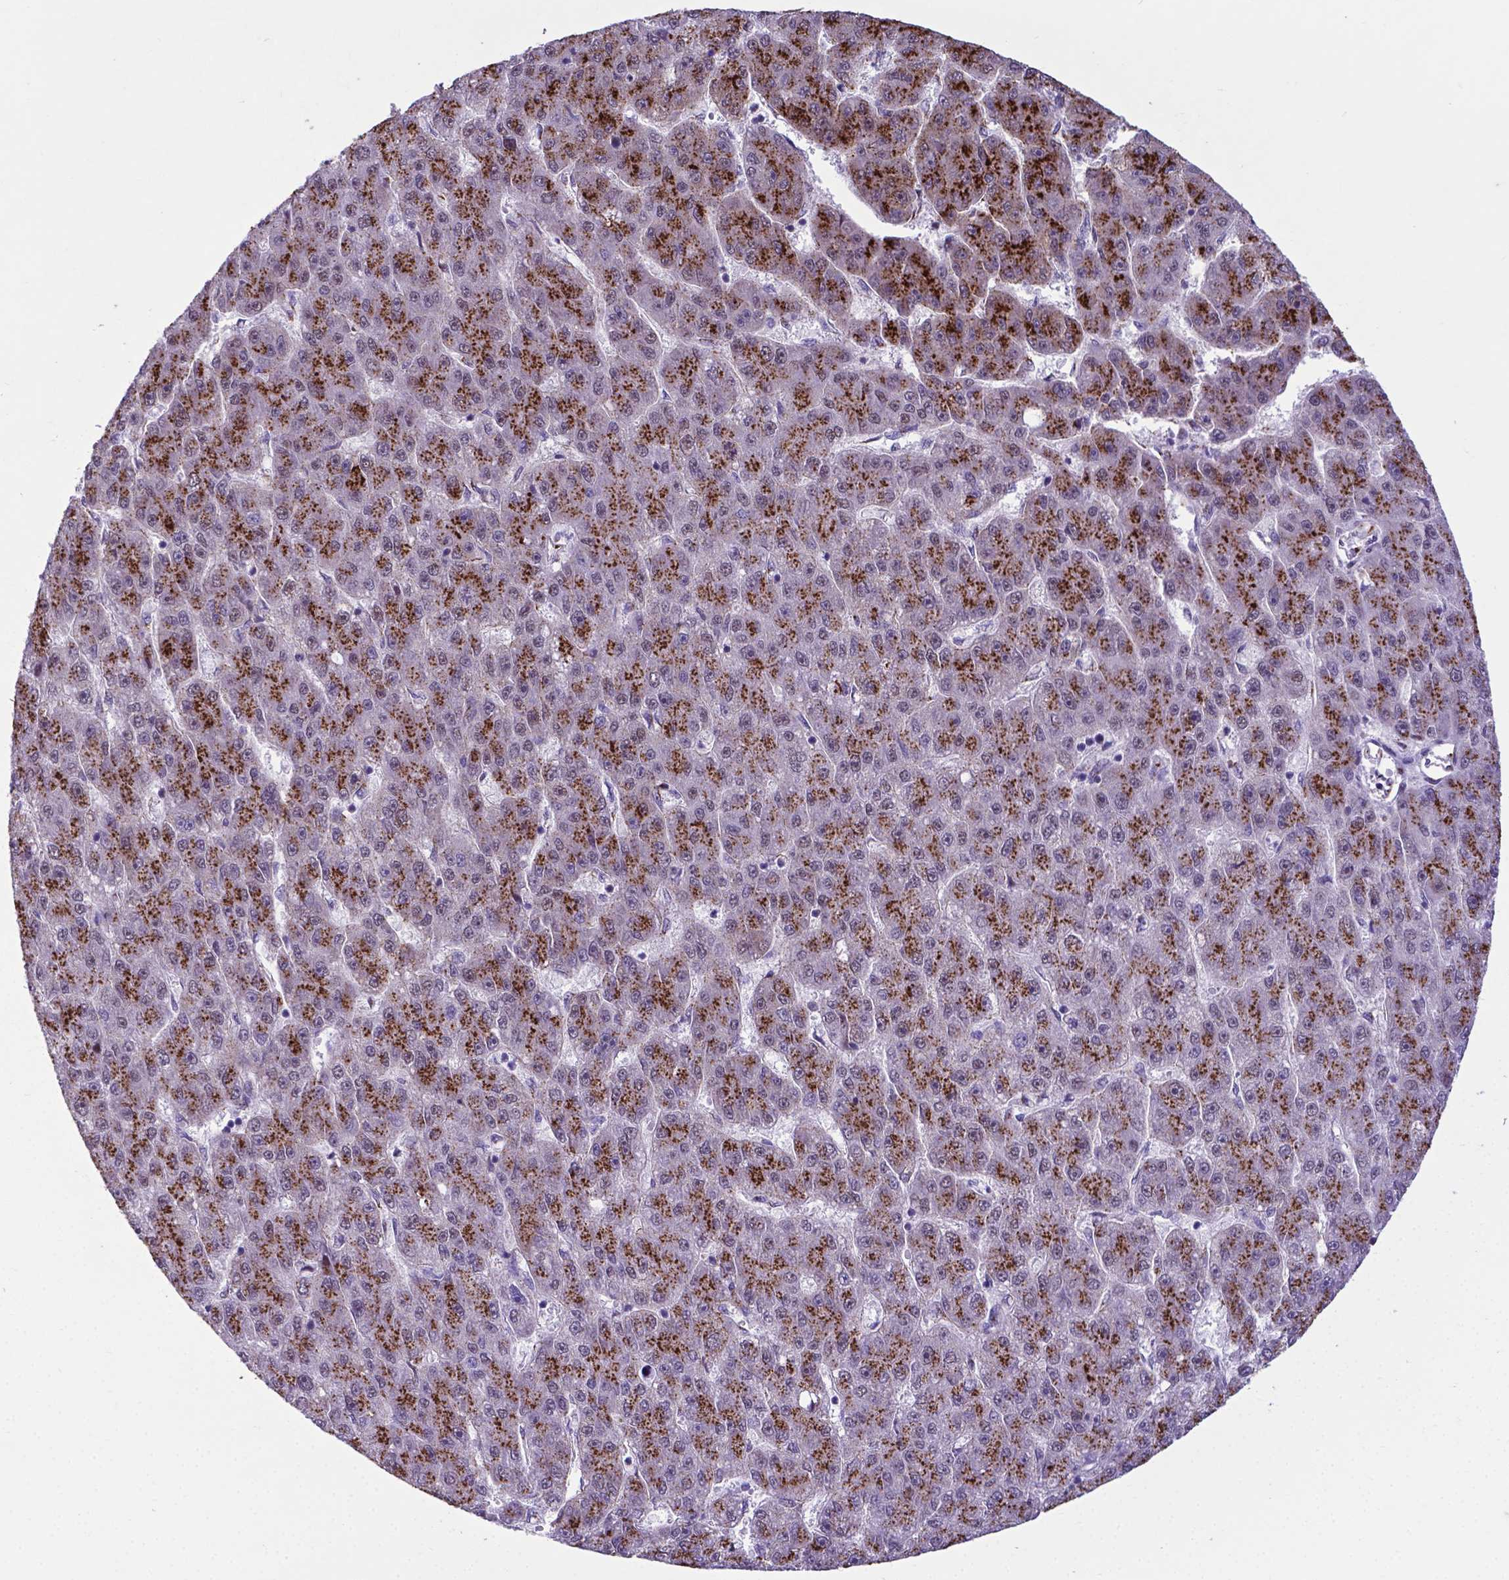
{"staining": {"intensity": "moderate", "quantity": "25%-75%", "location": "cytoplasmic/membranous"}, "tissue": "liver cancer", "cell_type": "Tumor cells", "image_type": "cancer", "snomed": [{"axis": "morphology", "description": "Carcinoma, Hepatocellular, NOS"}, {"axis": "topography", "description": "Liver"}], "caption": "This photomicrograph reveals IHC staining of liver cancer (hepatocellular carcinoma), with medium moderate cytoplasmic/membranous expression in about 25%-75% of tumor cells.", "gene": "MRPL10", "patient": {"sex": "male", "age": 67}}